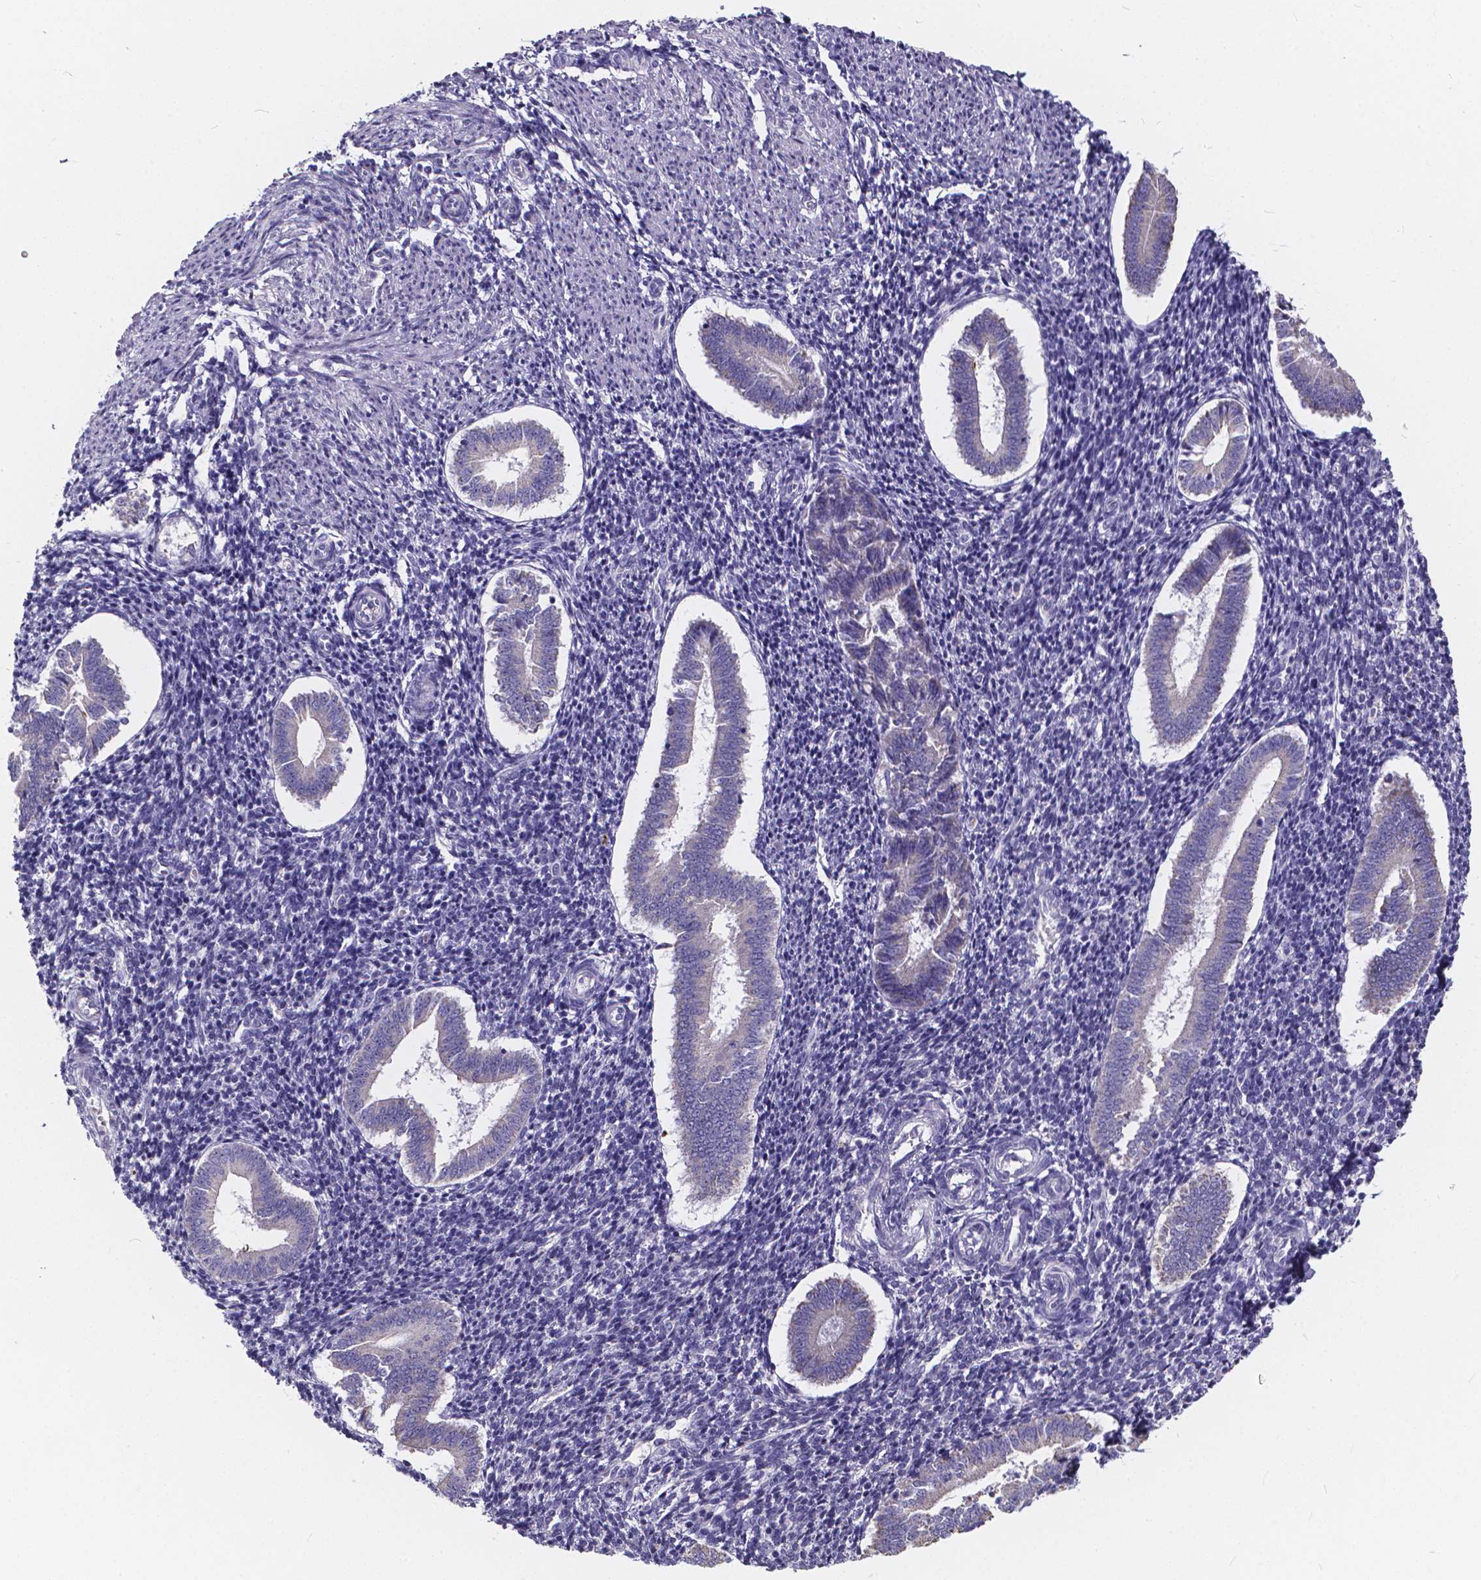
{"staining": {"intensity": "negative", "quantity": "none", "location": "none"}, "tissue": "endometrium", "cell_type": "Cells in endometrial stroma", "image_type": "normal", "snomed": [{"axis": "morphology", "description": "Normal tissue, NOS"}, {"axis": "topography", "description": "Endometrium"}], "caption": "Endometrium stained for a protein using immunohistochemistry (IHC) displays no expression cells in endometrial stroma.", "gene": "SPEF2", "patient": {"sex": "female", "age": 25}}